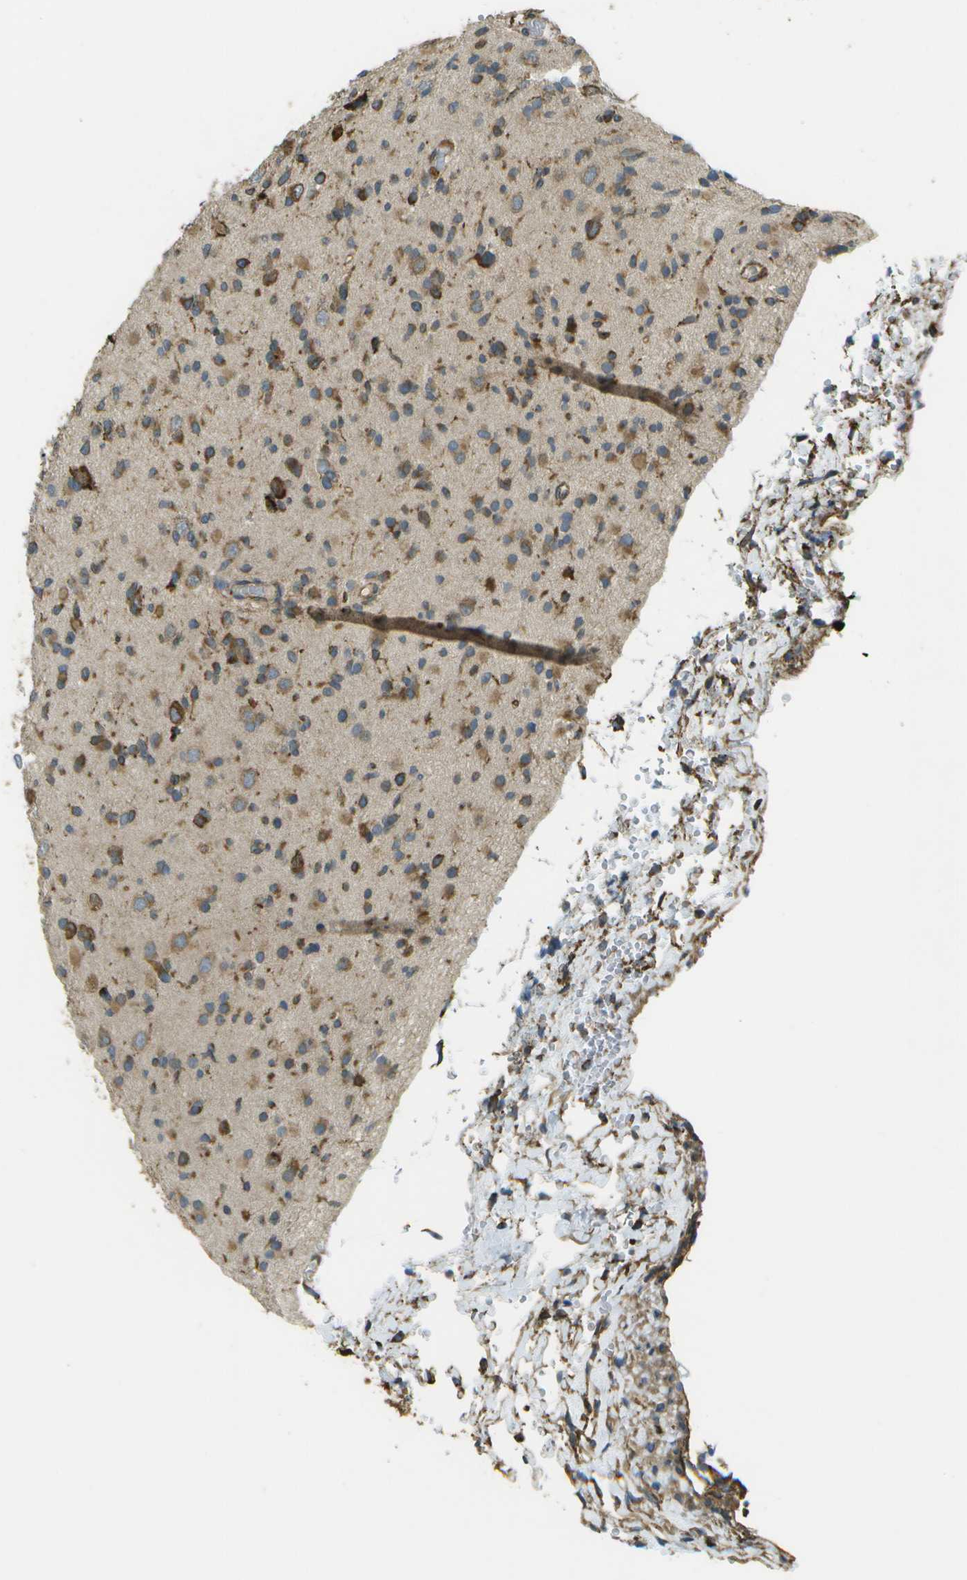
{"staining": {"intensity": "moderate", "quantity": "25%-75%", "location": "cytoplasmic/membranous"}, "tissue": "glioma", "cell_type": "Tumor cells", "image_type": "cancer", "snomed": [{"axis": "morphology", "description": "Glioma, malignant, Low grade"}, {"axis": "topography", "description": "Brain"}], "caption": "Glioma stained for a protein (brown) demonstrates moderate cytoplasmic/membranous positive staining in about 25%-75% of tumor cells.", "gene": "PDIA4", "patient": {"sex": "female", "age": 22}}